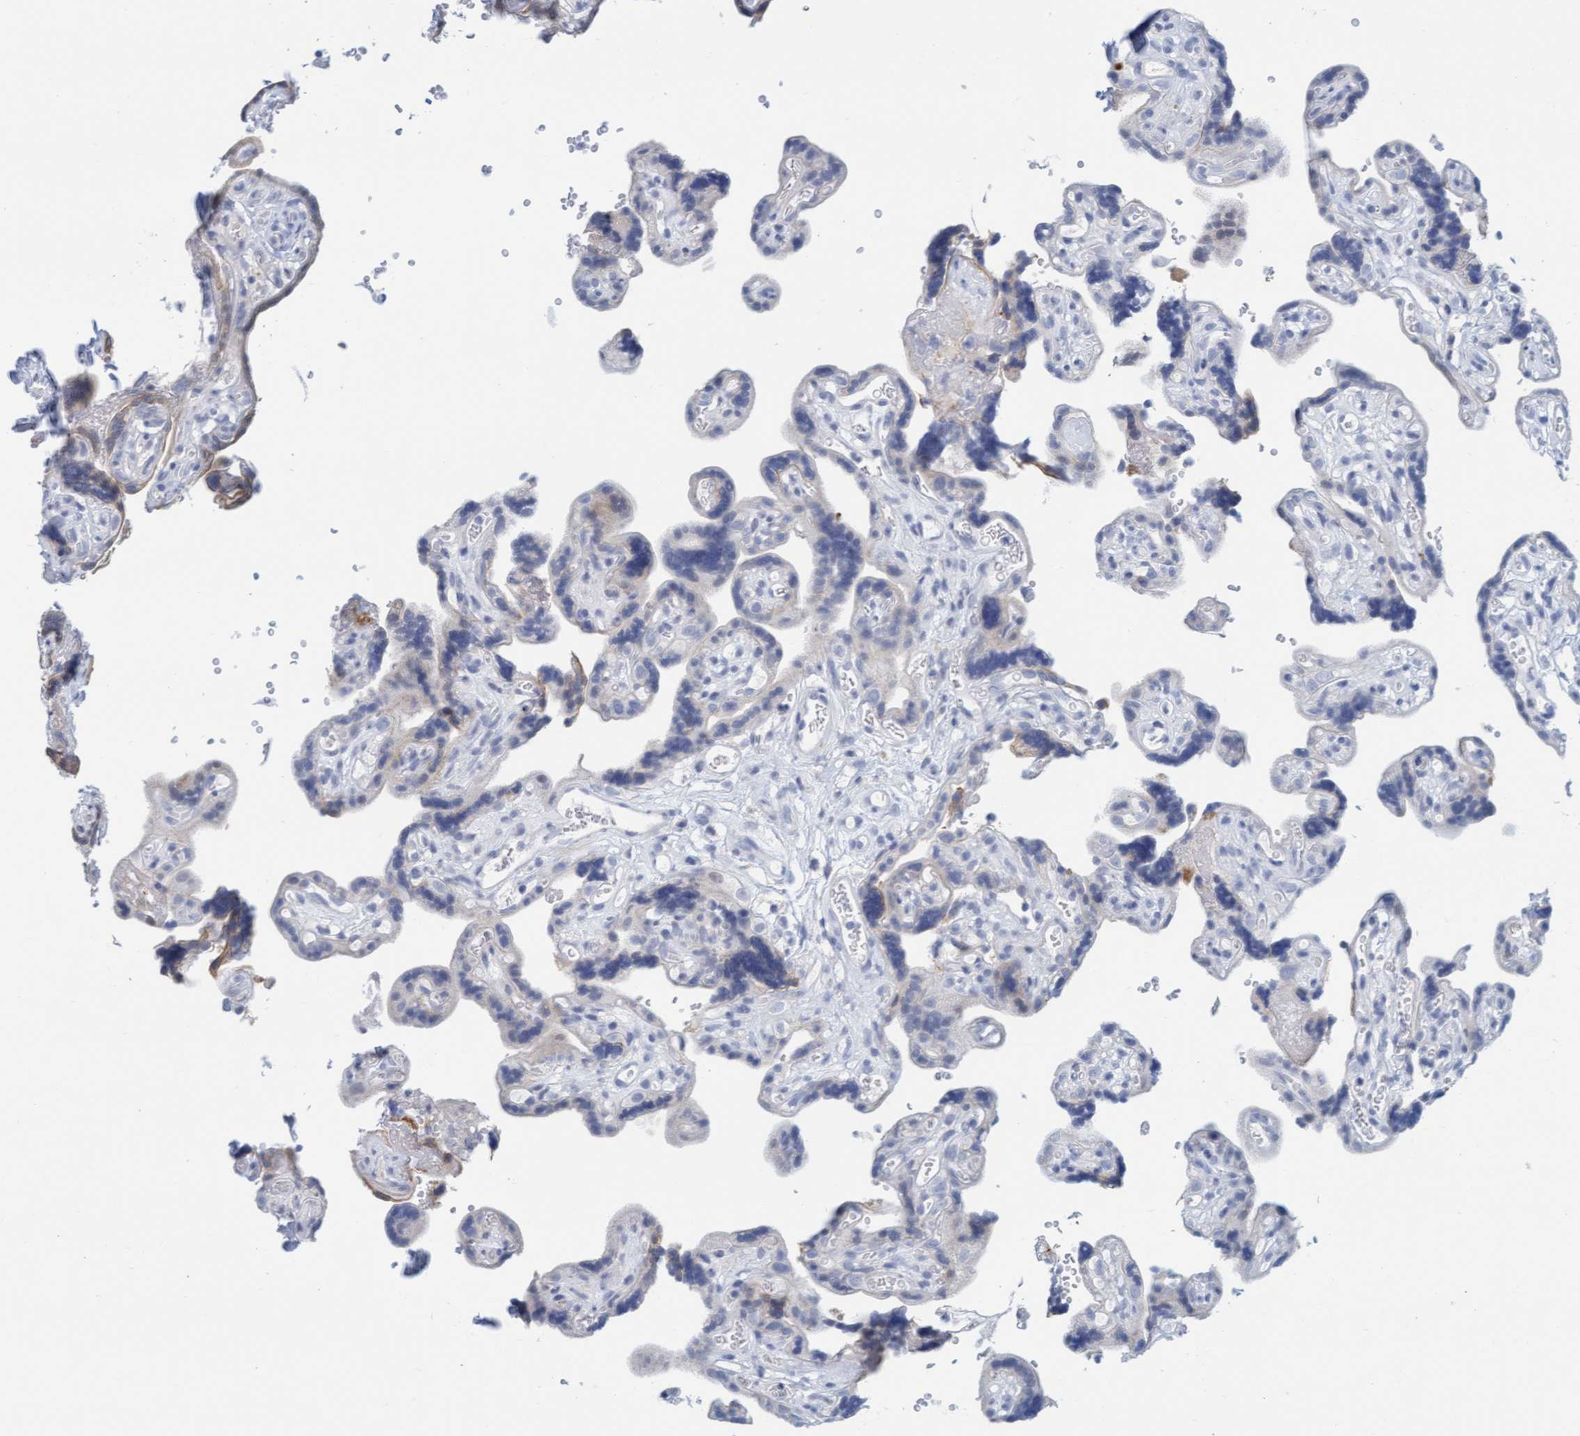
{"staining": {"intensity": "weak", "quantity": "25%-75%", "location": "cytoplasmic/membranous"}, "tissue": "placenta", "cell_type": "Trophoblastic cells", "image_type": "normal", "snomed": [{"axis": "morphology", "description": "Normal tissue, NOS"}, {"axis": "topography", "description": "Placenta"}], "caption": "Approximately 25%-75% of trophoblastic cells in normal placenta show weak cytoplasmic/membranous protein expression as visualized by brown immunohistochemical staining.", "gene": "CPA3", "patient": {"sex": "female", "age": 30}}